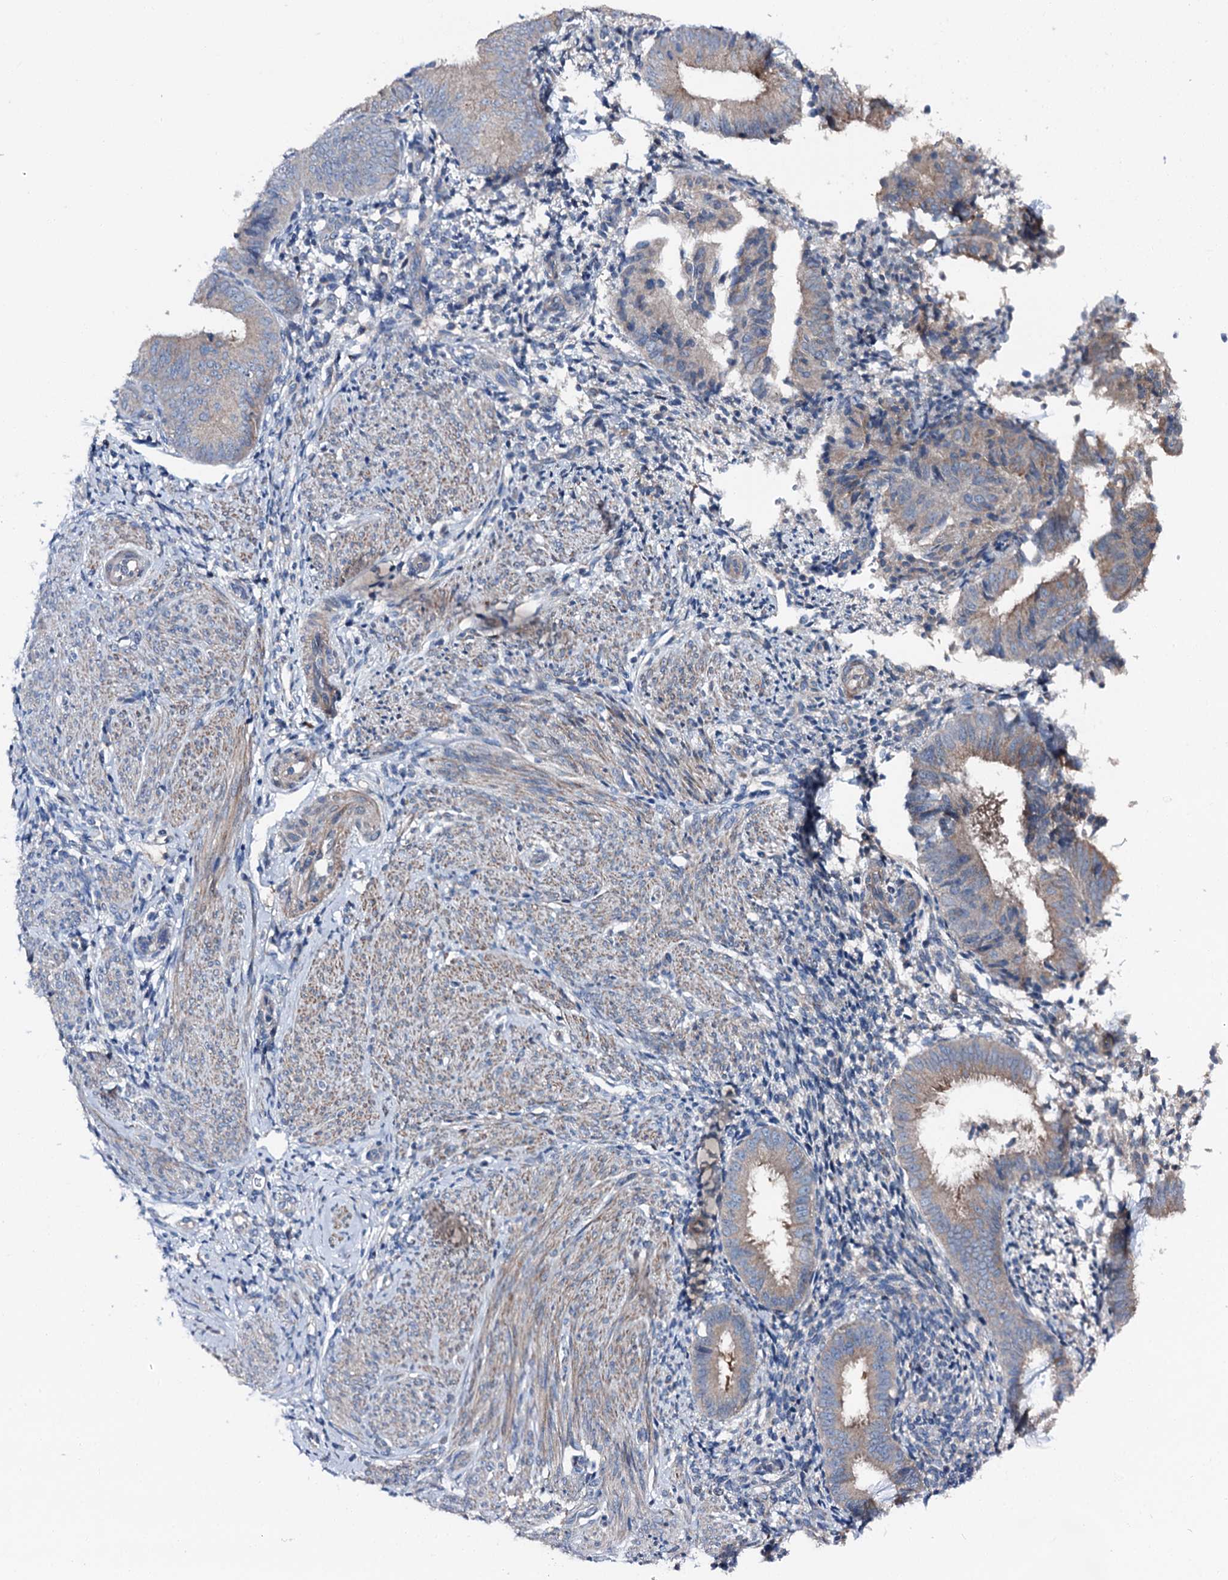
{"staining": {"intensity": "weak", "quantity": "<25%", "location": "cytoplasmic/membranous"}, "tissue": "endometrium", "cell_type": "Cells in endometrial stroma", "image_type": "normal", "snomed": [{"axis": "morphology", "description": "Normal tissue, NOS"}, {"axis": "topography", "description": "Uterus"}, {"axis": "topography", "description": "Endometrium"}], "caption": "Cells in endometrial stroma show no significant protein expression in unremarkable endometrium.", "gene": "SLC22A25", "patient": {"sex": "female", "age": 48}}